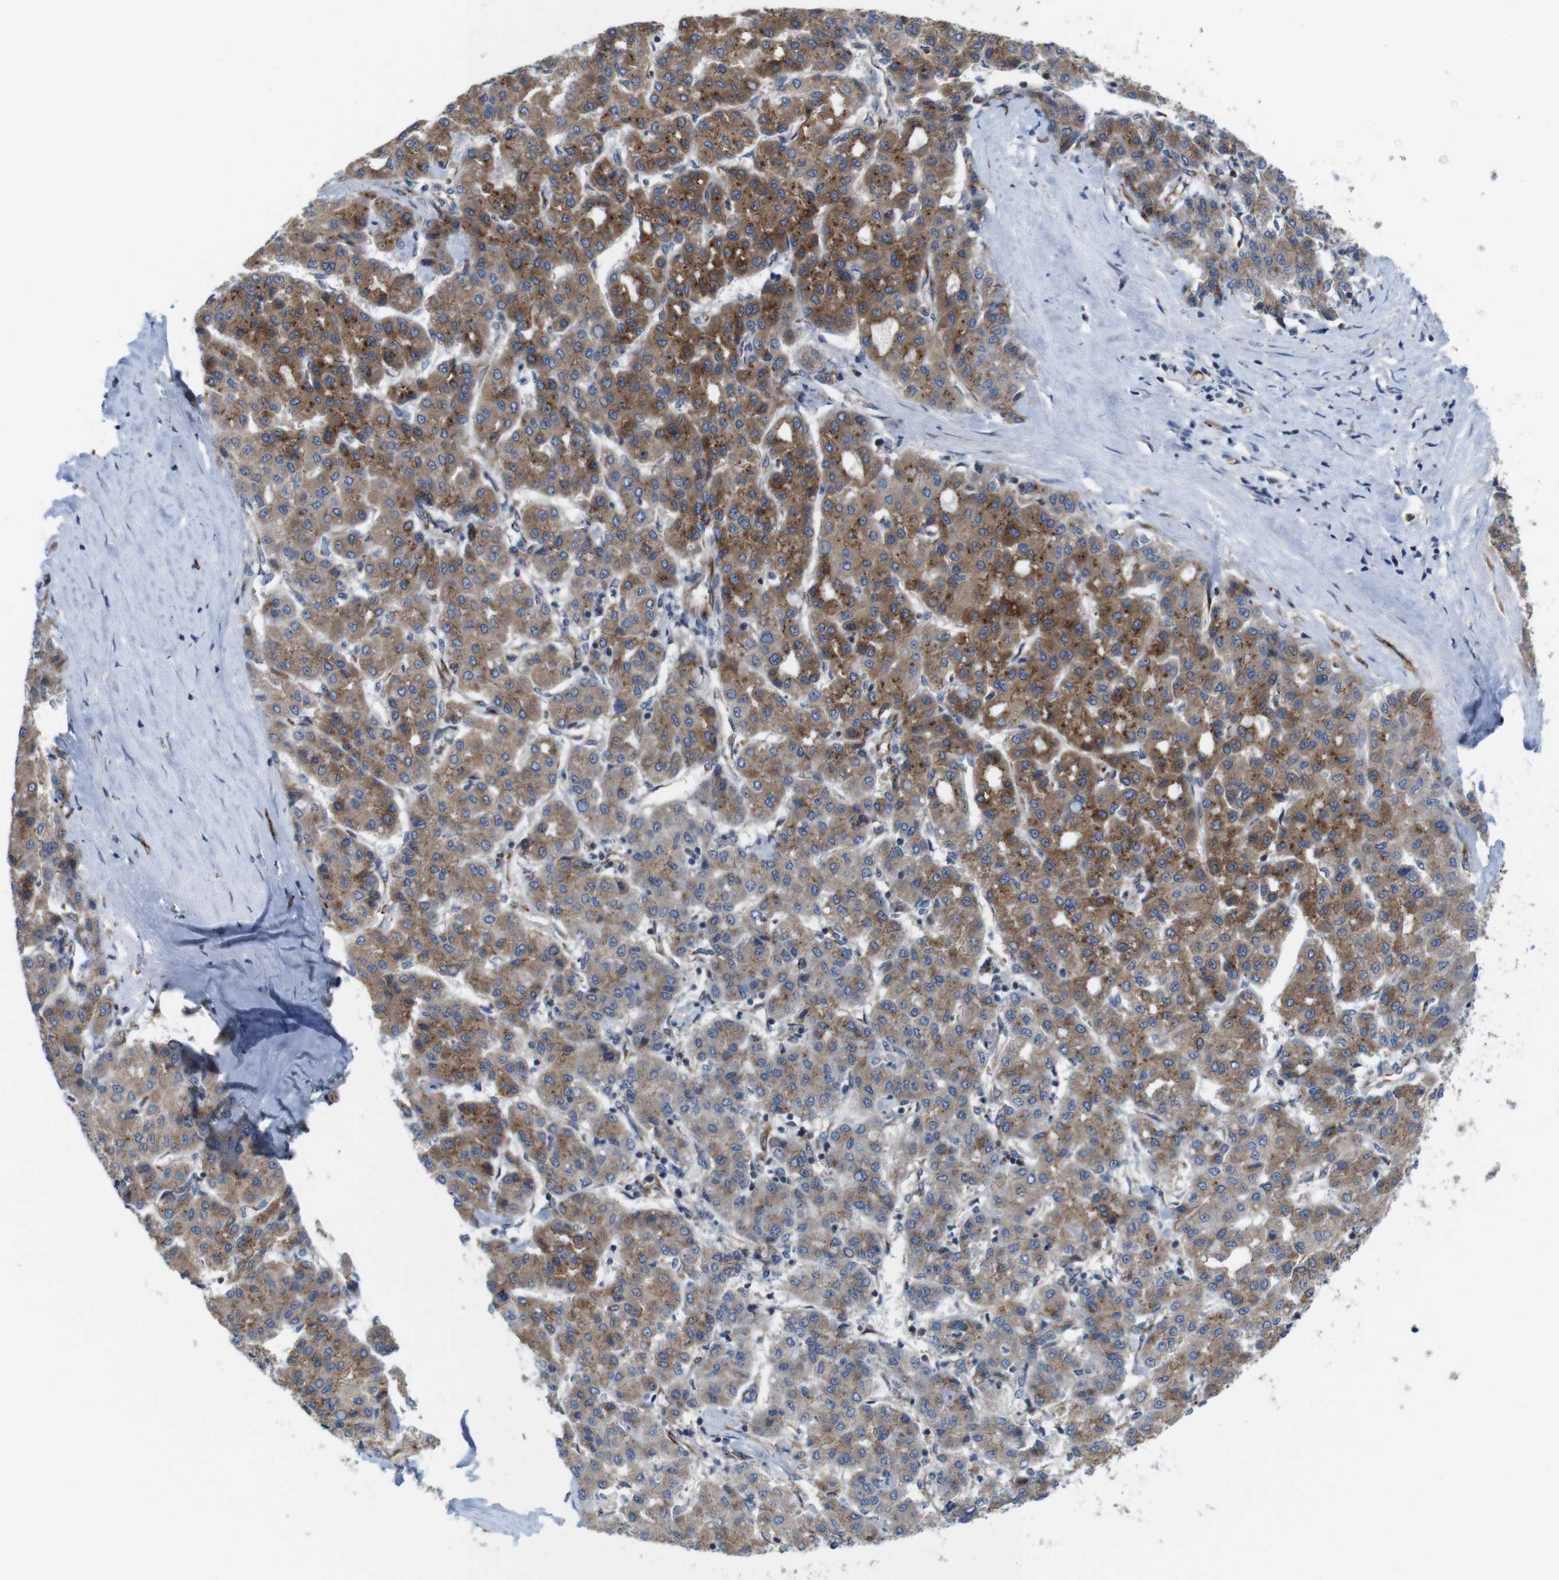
{"staining": {"intensity": "strong", "quantity": "25%-75%", "location": "cytoplasmic/membranous"}, "tissue": "liver cancer", "cell_type": "Tumor cells", "image_type": "cancer", "snomed": [{"axis": "morphology", "description": "Carcinoma, Hepatocellular, NOS"}, {"axis": "topography", "description": "Liver"}], "caption": "Human liver cancer (hepatocellular carcinoma) stained for a protein (brown) displays strong cytoplasmic/membranous positive expression in approximately 25%-75% of tumor cells.", "gene": "EFCAB14", "patient": {"sex": "male", "age": 65}}